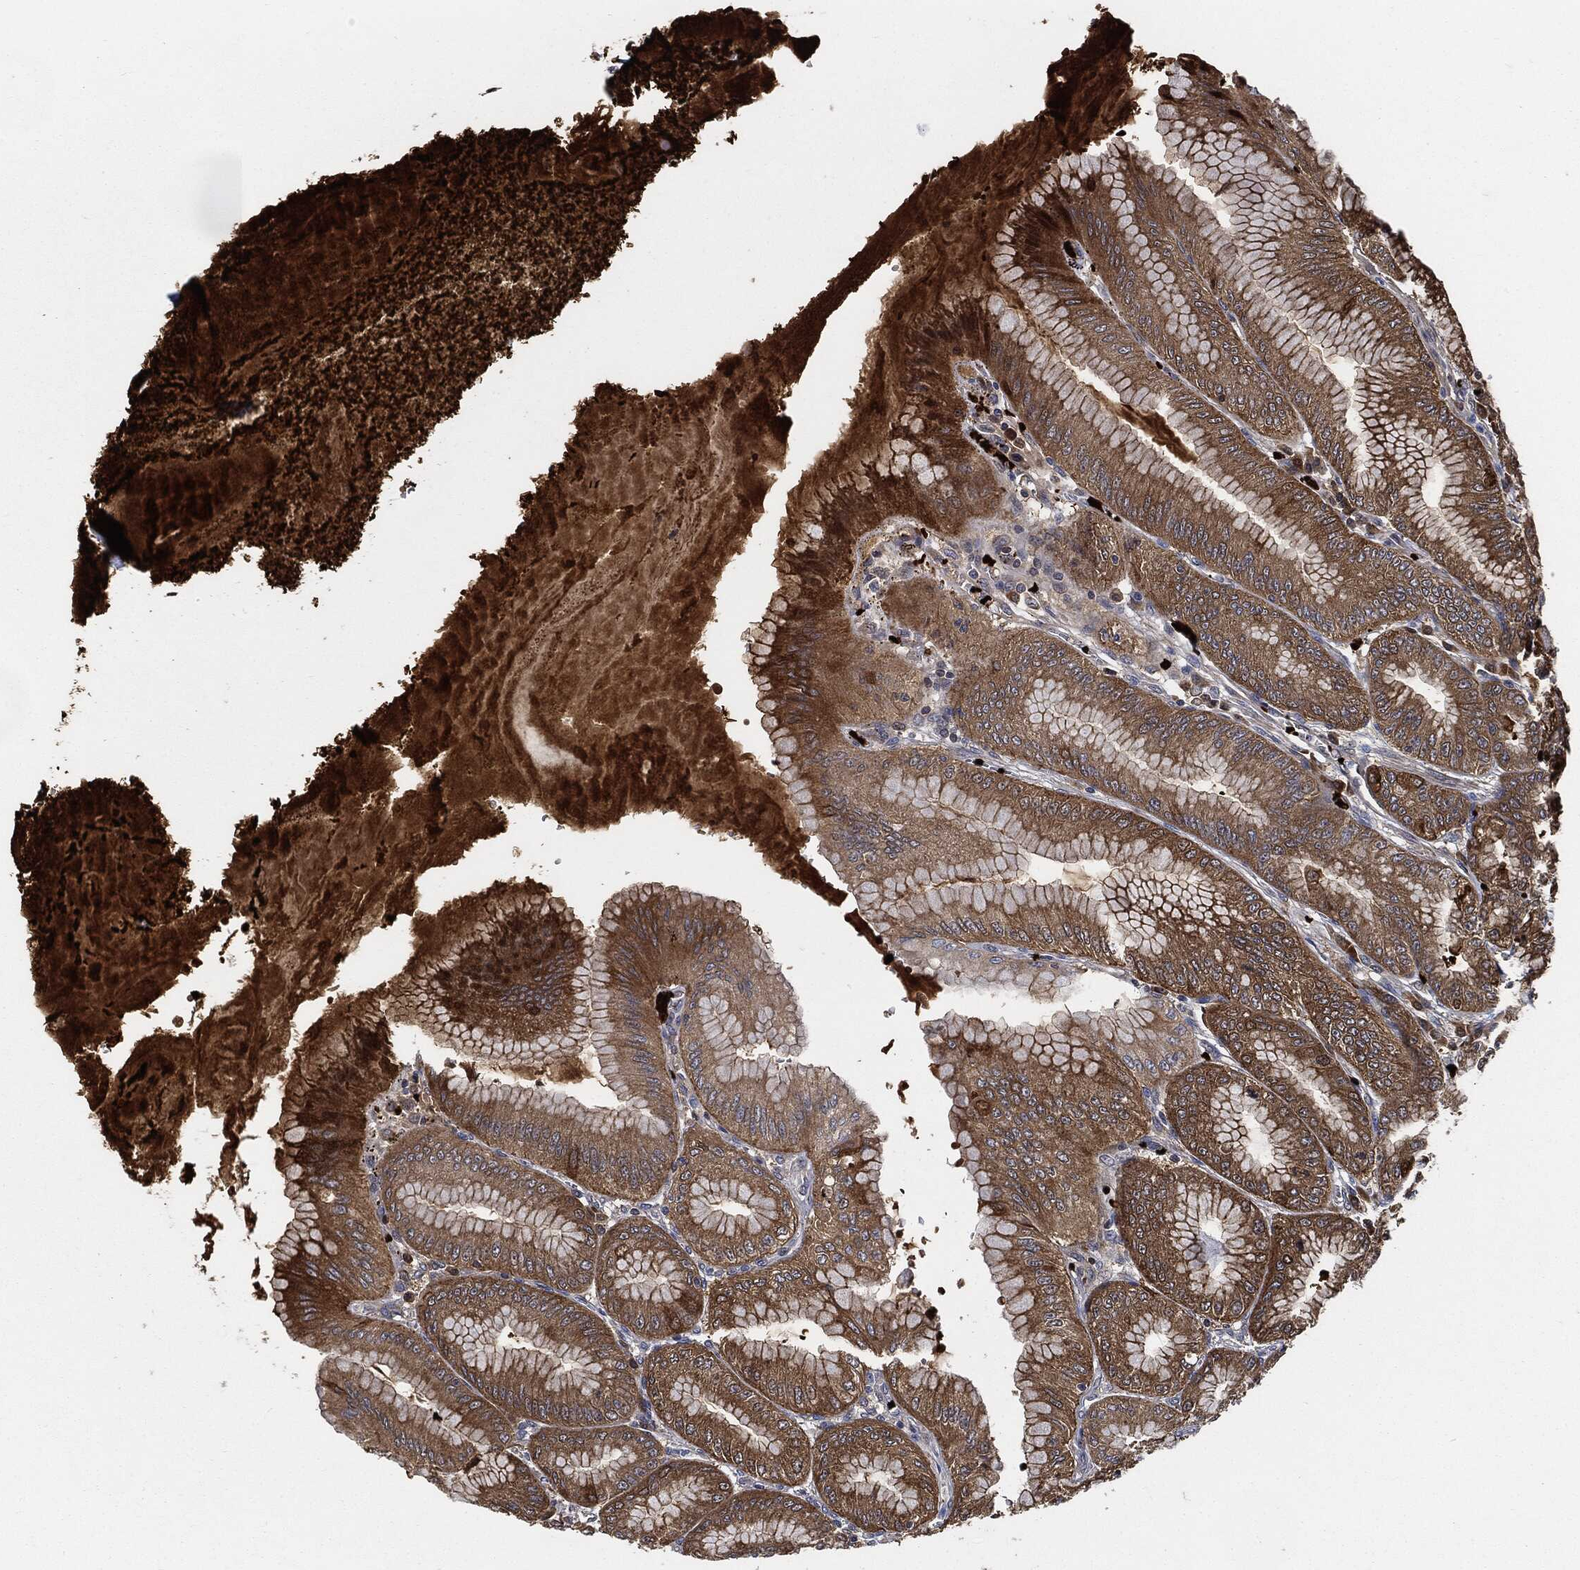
{"staining": {"intensity": "moderate", "quantity": ">75%", "location": "cytoplasmic/membranous"}, "tissue": "stomach", "cell_type": "Glandular cells", "image_type": "normal", "snomed": [{"axis": "morphology", "description": "Normal tissue, NOS"}, {"axis": "topography", "description": "Stomach"}], "caption": "Stomach stained for a protein reveals moderate cytoplasmic/membranous positivity in glandular cells. (brown staining indicates protein expression, while blue staining denotes nuclei).", "gene": "PRDX2", "patient": {"sex": "male", "age": 71}}